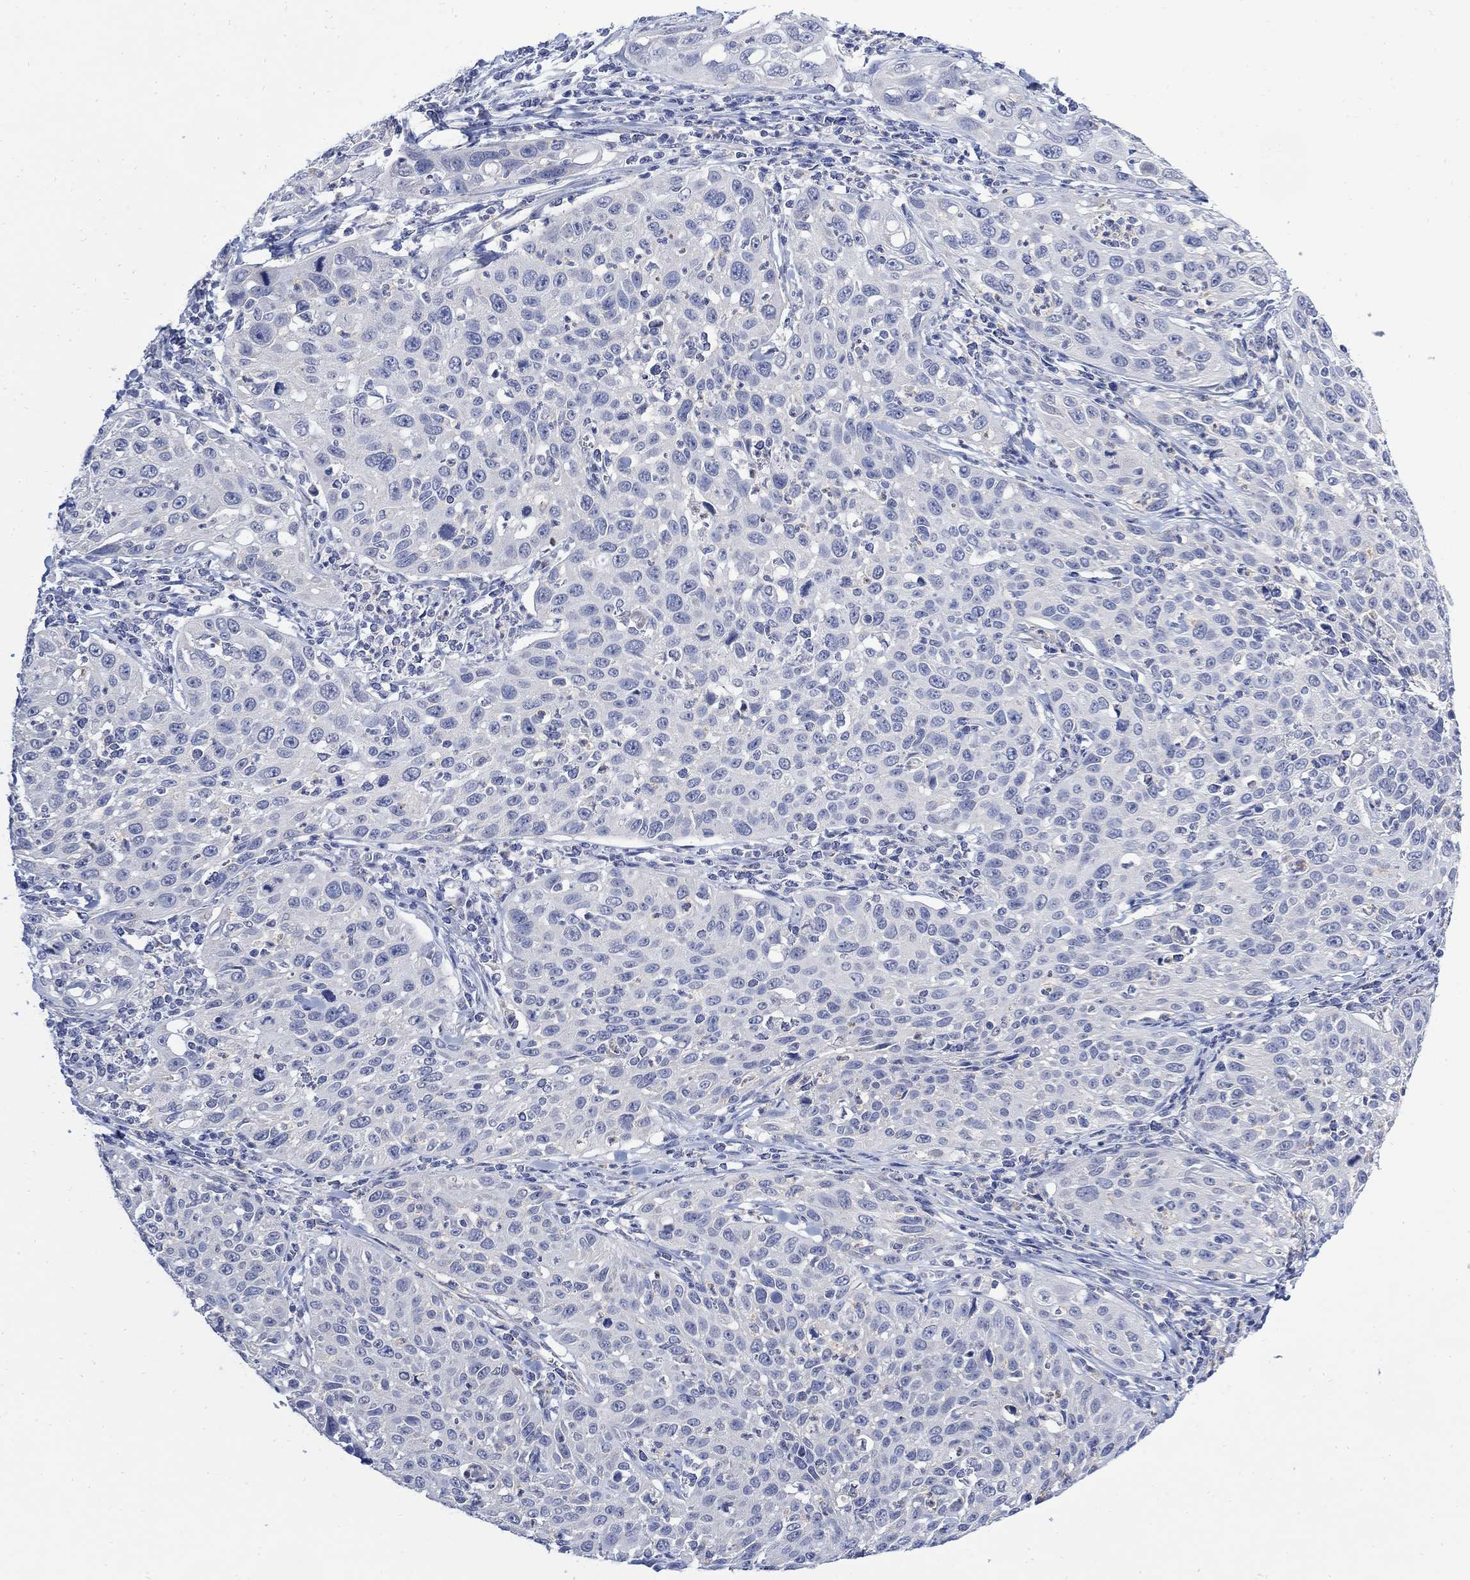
{"staining": {"intensity": "negative", "quantity": "none", "location": "none"}, "tissue": "cervical cancer", "cell_type": "Tumor cells", "image_type": "cancer", "snomed": [{"axis": "morphology", "description": "Squamous cell carcinoma, NOS"}, {"axis": "topography", "description": "Cervix"}], "caption": "IHC micrograph of cervical squamous cell carcinoma stained for a protein (brown), which displays no expression in tumor cells.", "gene": "FBP2", "patient": {"sex": "female", "age": 26}}